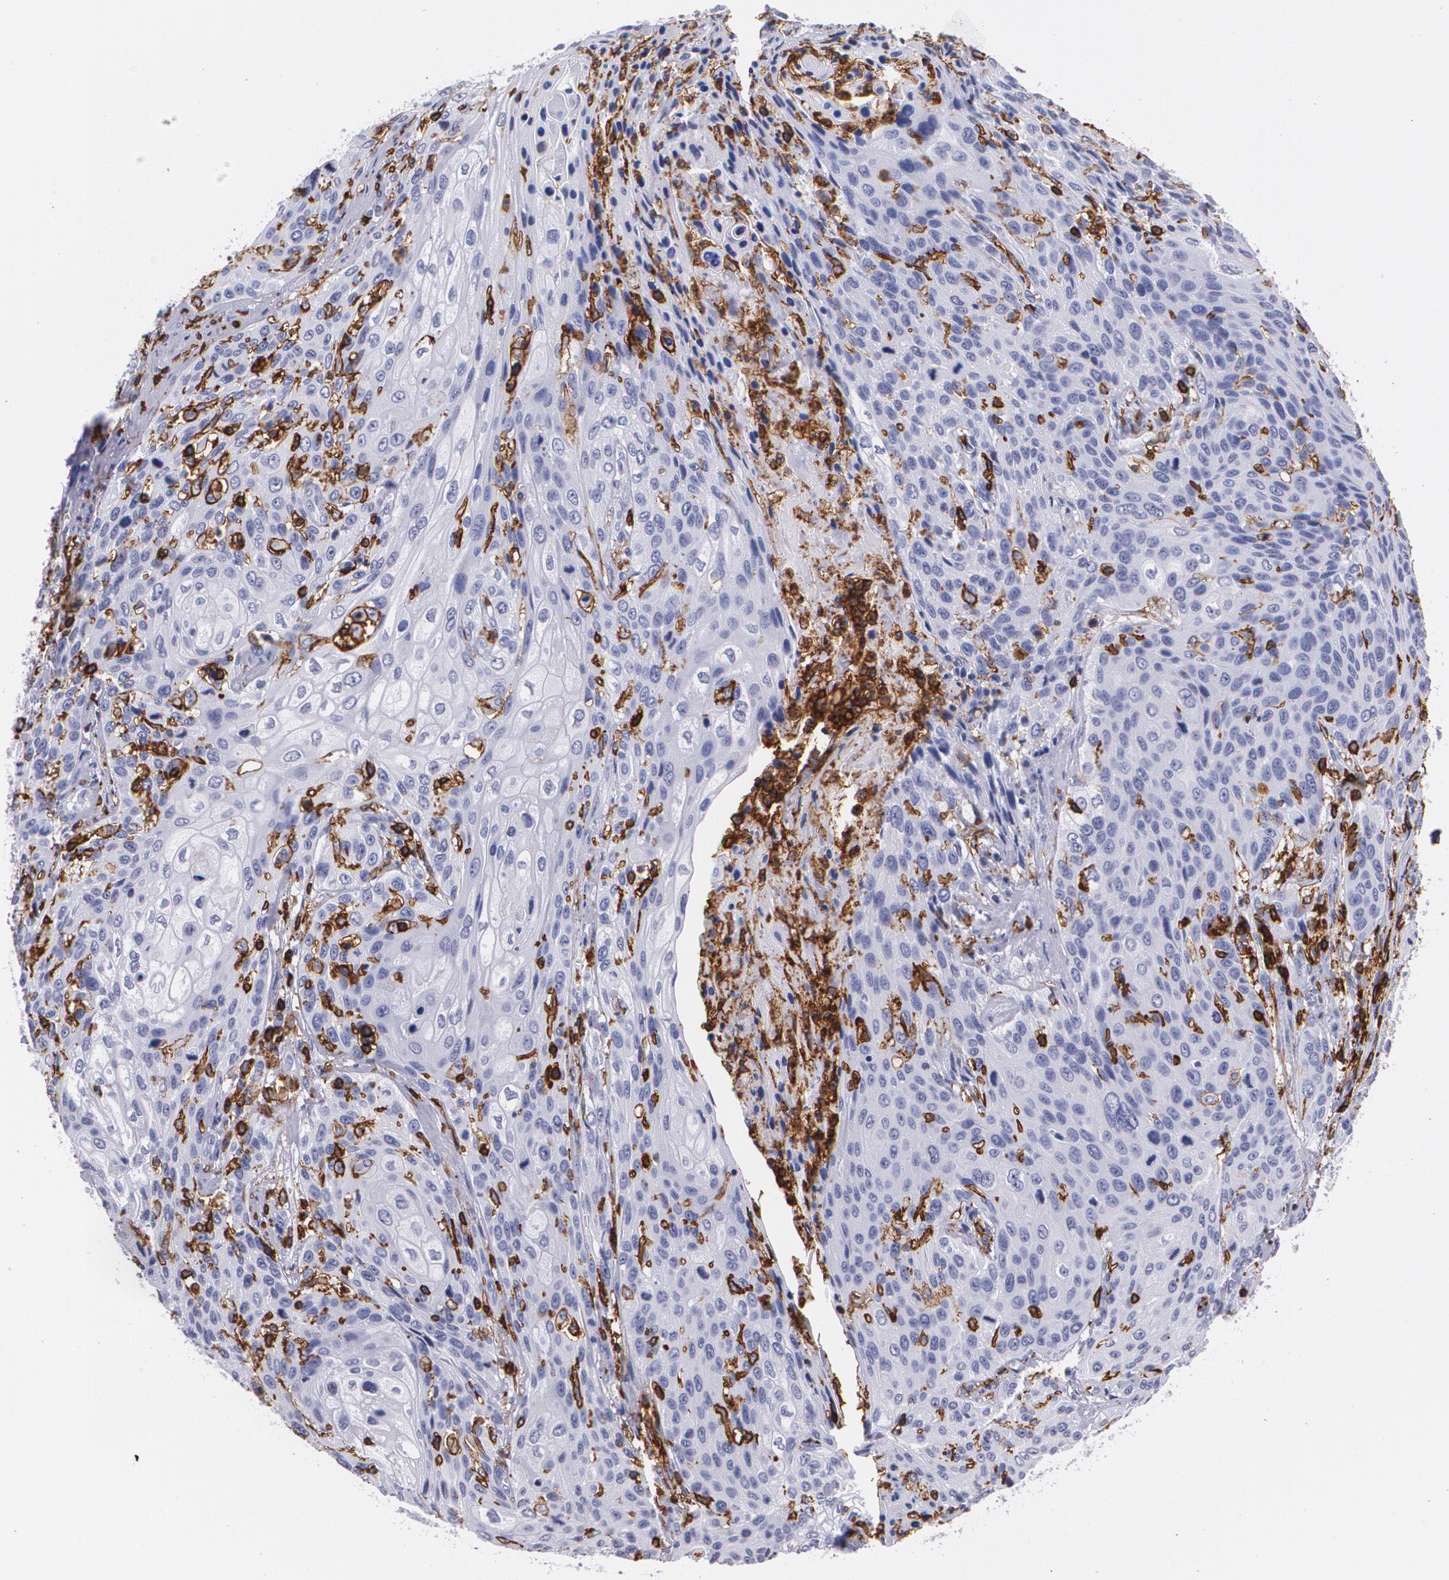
{"staining": {"intensity": "negative", "quantity": "none", "location": "none"}, "tissue": "cervical cancer", "cell_type": "Tumor cells", "image_type": "cancer", "snomed": [{"axis": "morphology", "description": "Squamous cell carcinoma, NOS"}, {"axis": "topography", "description": "Cervix"}], "caption": "Immunohistochemistry photomicrograph of human cervical cancer (squamous cell carcinoma) stained for a protein (brown), which reveals no positivity in tumor cells.", "gene": "PTPRC", "patient": {"sex": "female", "age": 32}}